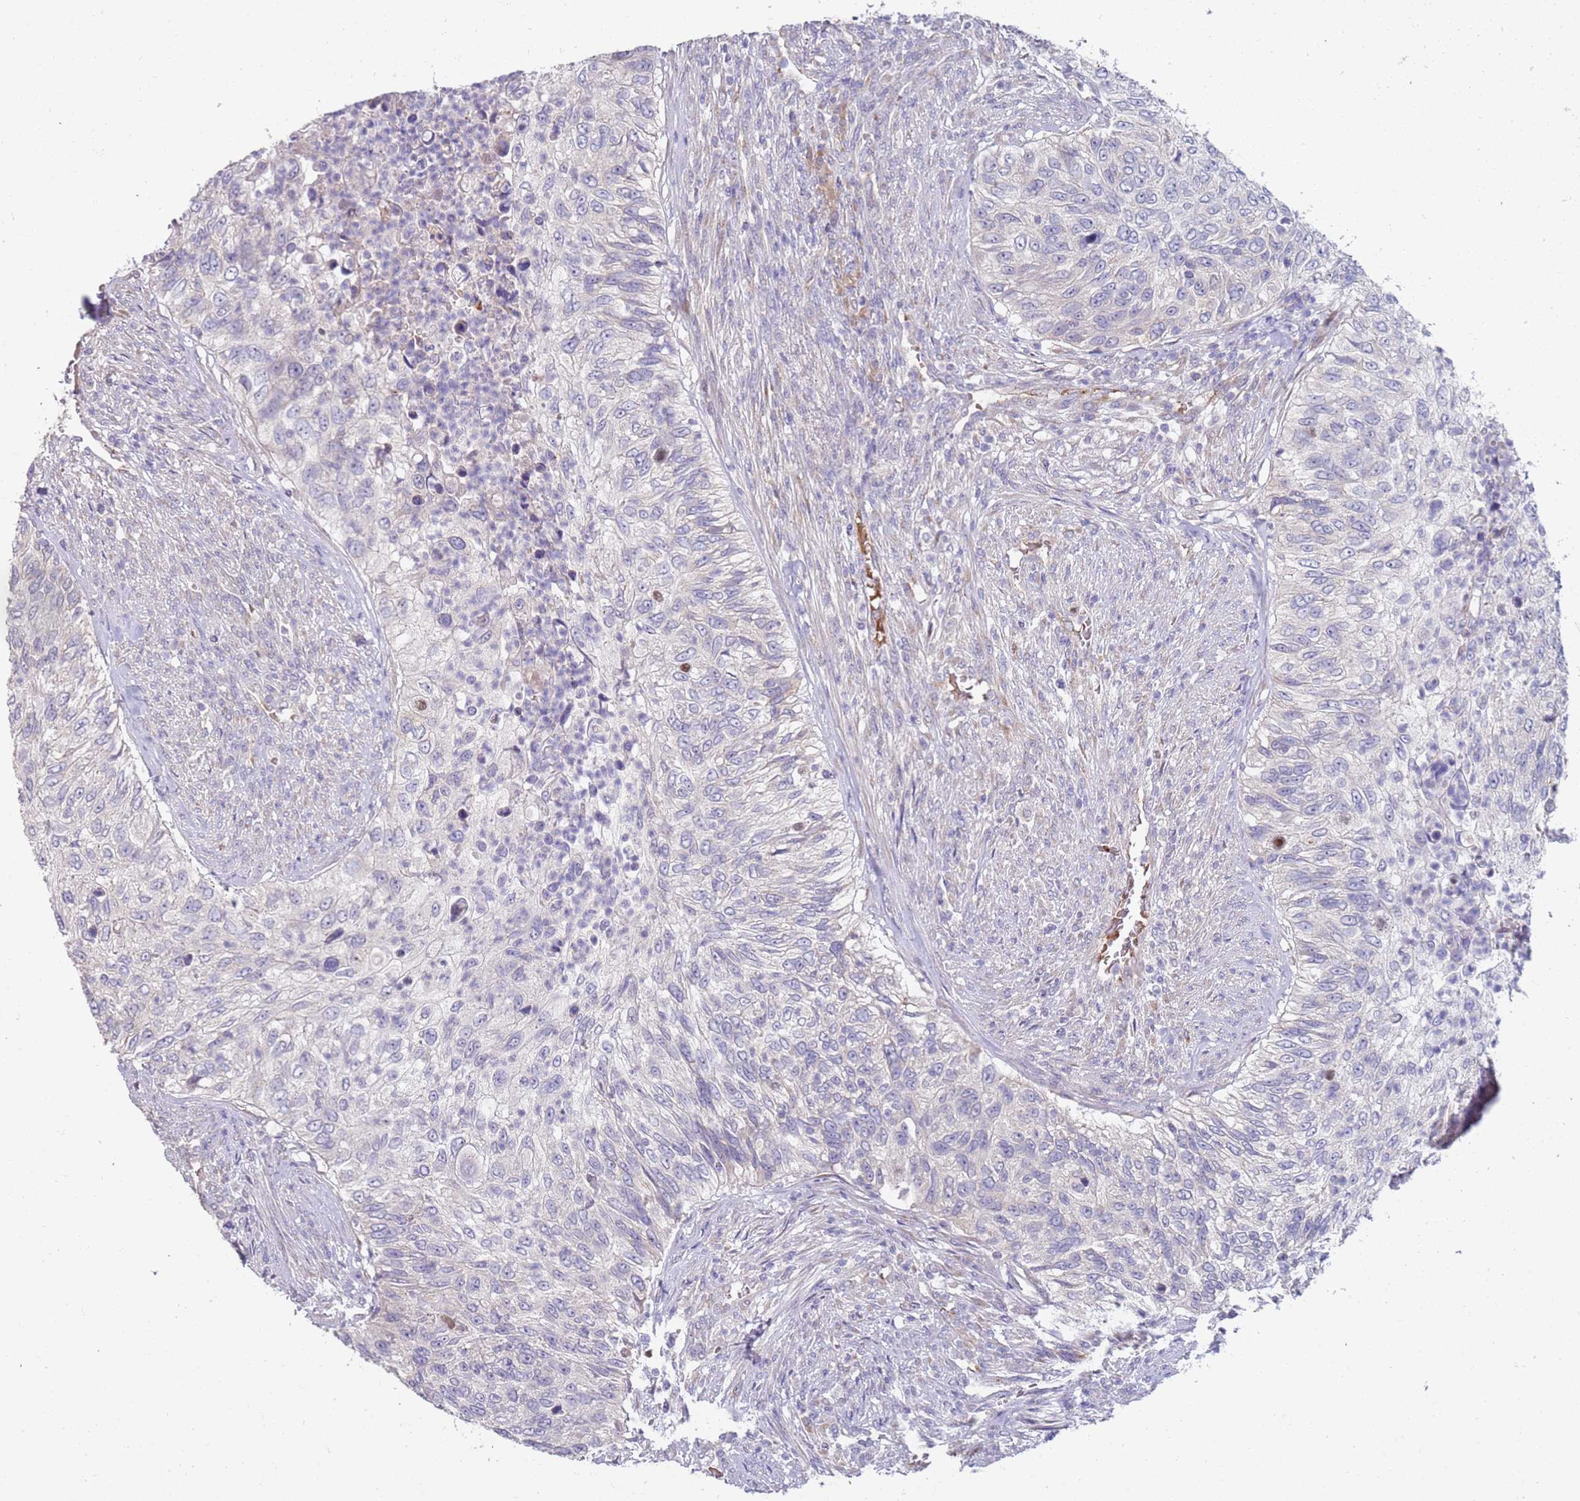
{"staining": {"intensity": "negative", "quantity": "none", "location": "none"}, "tissue": "urothelial cancer", "cell_type": "Tumor cells", "image_type": "cancer", "snomed": [{"axis": "morphology", "description": "Urothelial carcinoma, High grade"}, {"axis": "topography", "description": "Urinary bladder"}], "caption": "Immunohistochemistry image of neoplastic tissue: human urothelial carcinoma (high-grade) stained with DAB (3,3'-diaminobenzidine) demonstrates no significant protein positivity in tumor cells. (DAB (3,3'-diaminobenzidine) immunohistochemistry (IHC) with hematoxylin counter stain).", "gene": "NMUR2", "patient": {"sex": "female", "age": 60}}